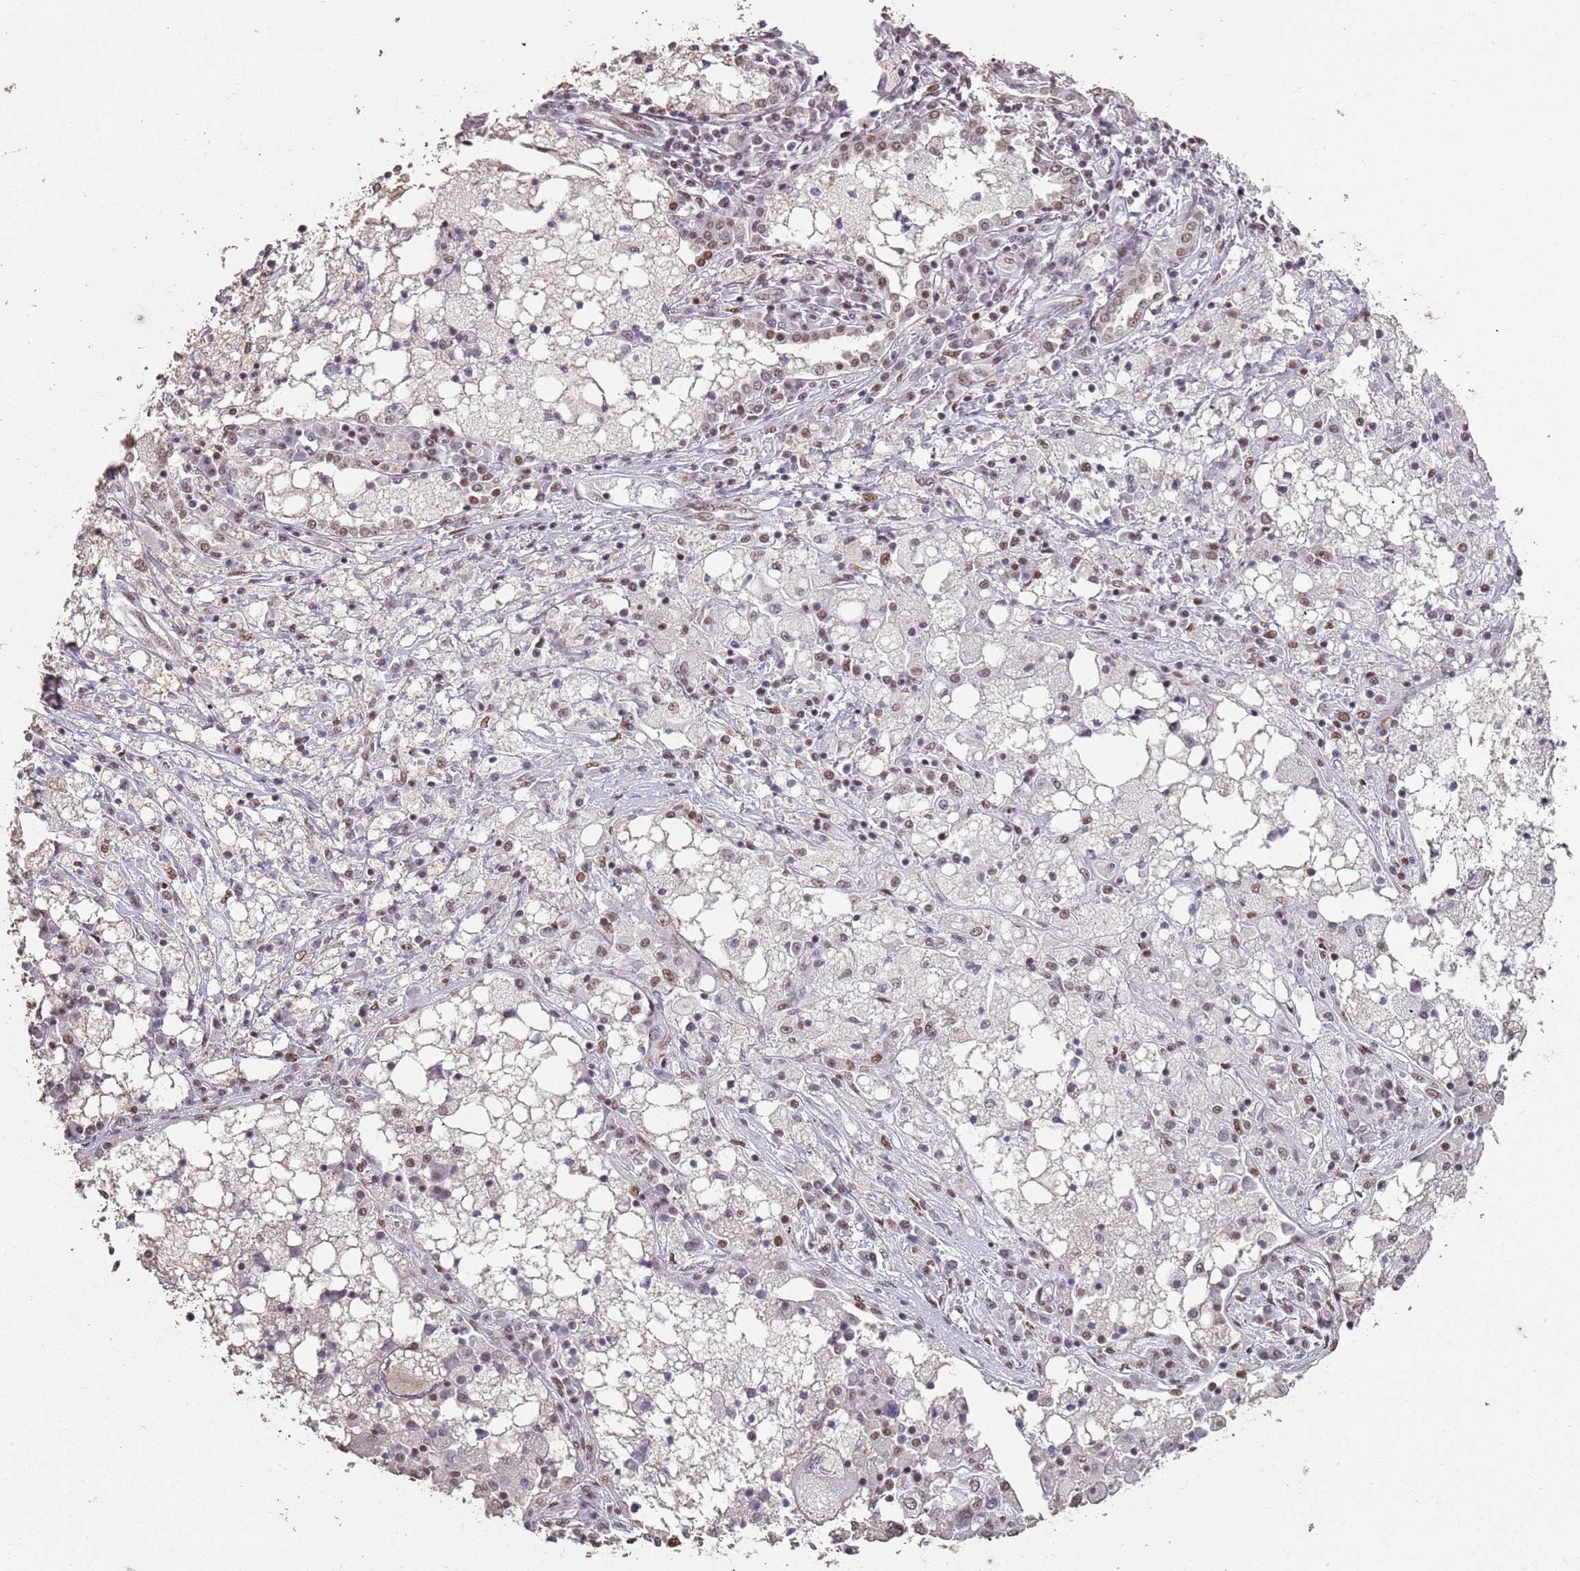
{"staining": {"intensity": "moderate", "quantity": "25%-75%", "location": "nuclear"}, "tissue": "lung cancer", "cell_type": "Tumor cells", "image_type": "cancer", "snomed": [{"axis": "morphology", "description": "Squamous cell carcinoma, NOS"}, {"axis": "topography", "description": "Lung"}], "caption": "Brown immunohistochemical staining in lung cancer (squamous cell carcinoma) demonstrates moderate nuclear staining in about 25%-75% of tumor cells. The staining was performed using DAB (3,3'-diaminobenzidine), with brown indicating positive protein expression. Nuclei are stained blue with hematoxylin.", "gene": "ARL14EP", "patient": {"sex": "male", "age": 65}}